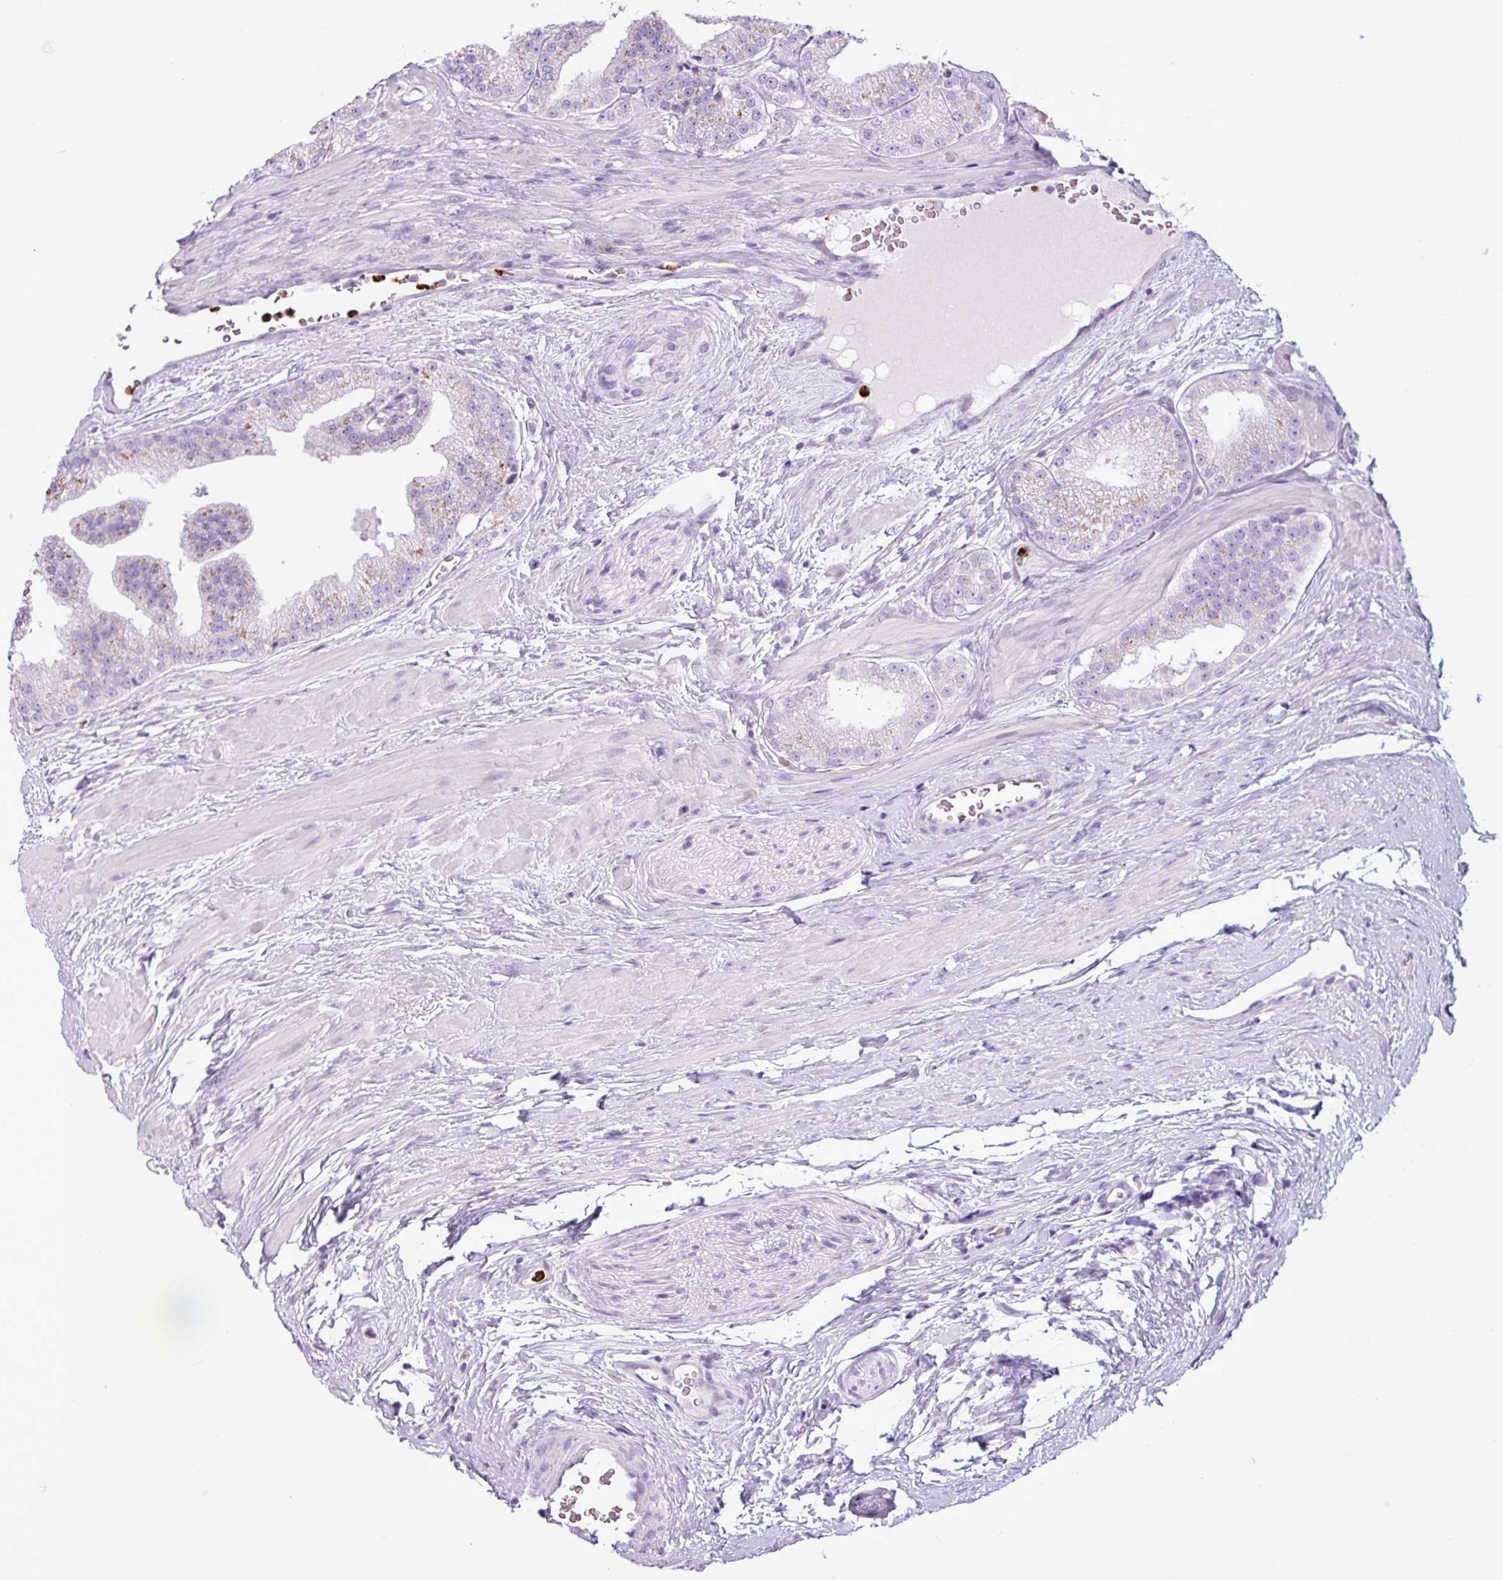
{"staining": {"intensity": "weak", "quantity": "<25%", "location": "cytoplasmic/membranous"}, "tissue": "prostate cancer", "cell_type": "Tumor cells", "image_type": "cancer", "snomed": [{"axis": "morphology", "description": "Adenocarcinoma, High grade"}, {"axis": "topography", "description": "Prostate"}], "caption": "Immunohistochemistry (IHC) image of neoplastic tissue: prostate cancer stained with DAB (3,3'-diaminobenzidine) demonstrates no significant protein expression in tumor cells.", "gene": "TMEM178A", "patient": {"sex": "male", "age": 68}}